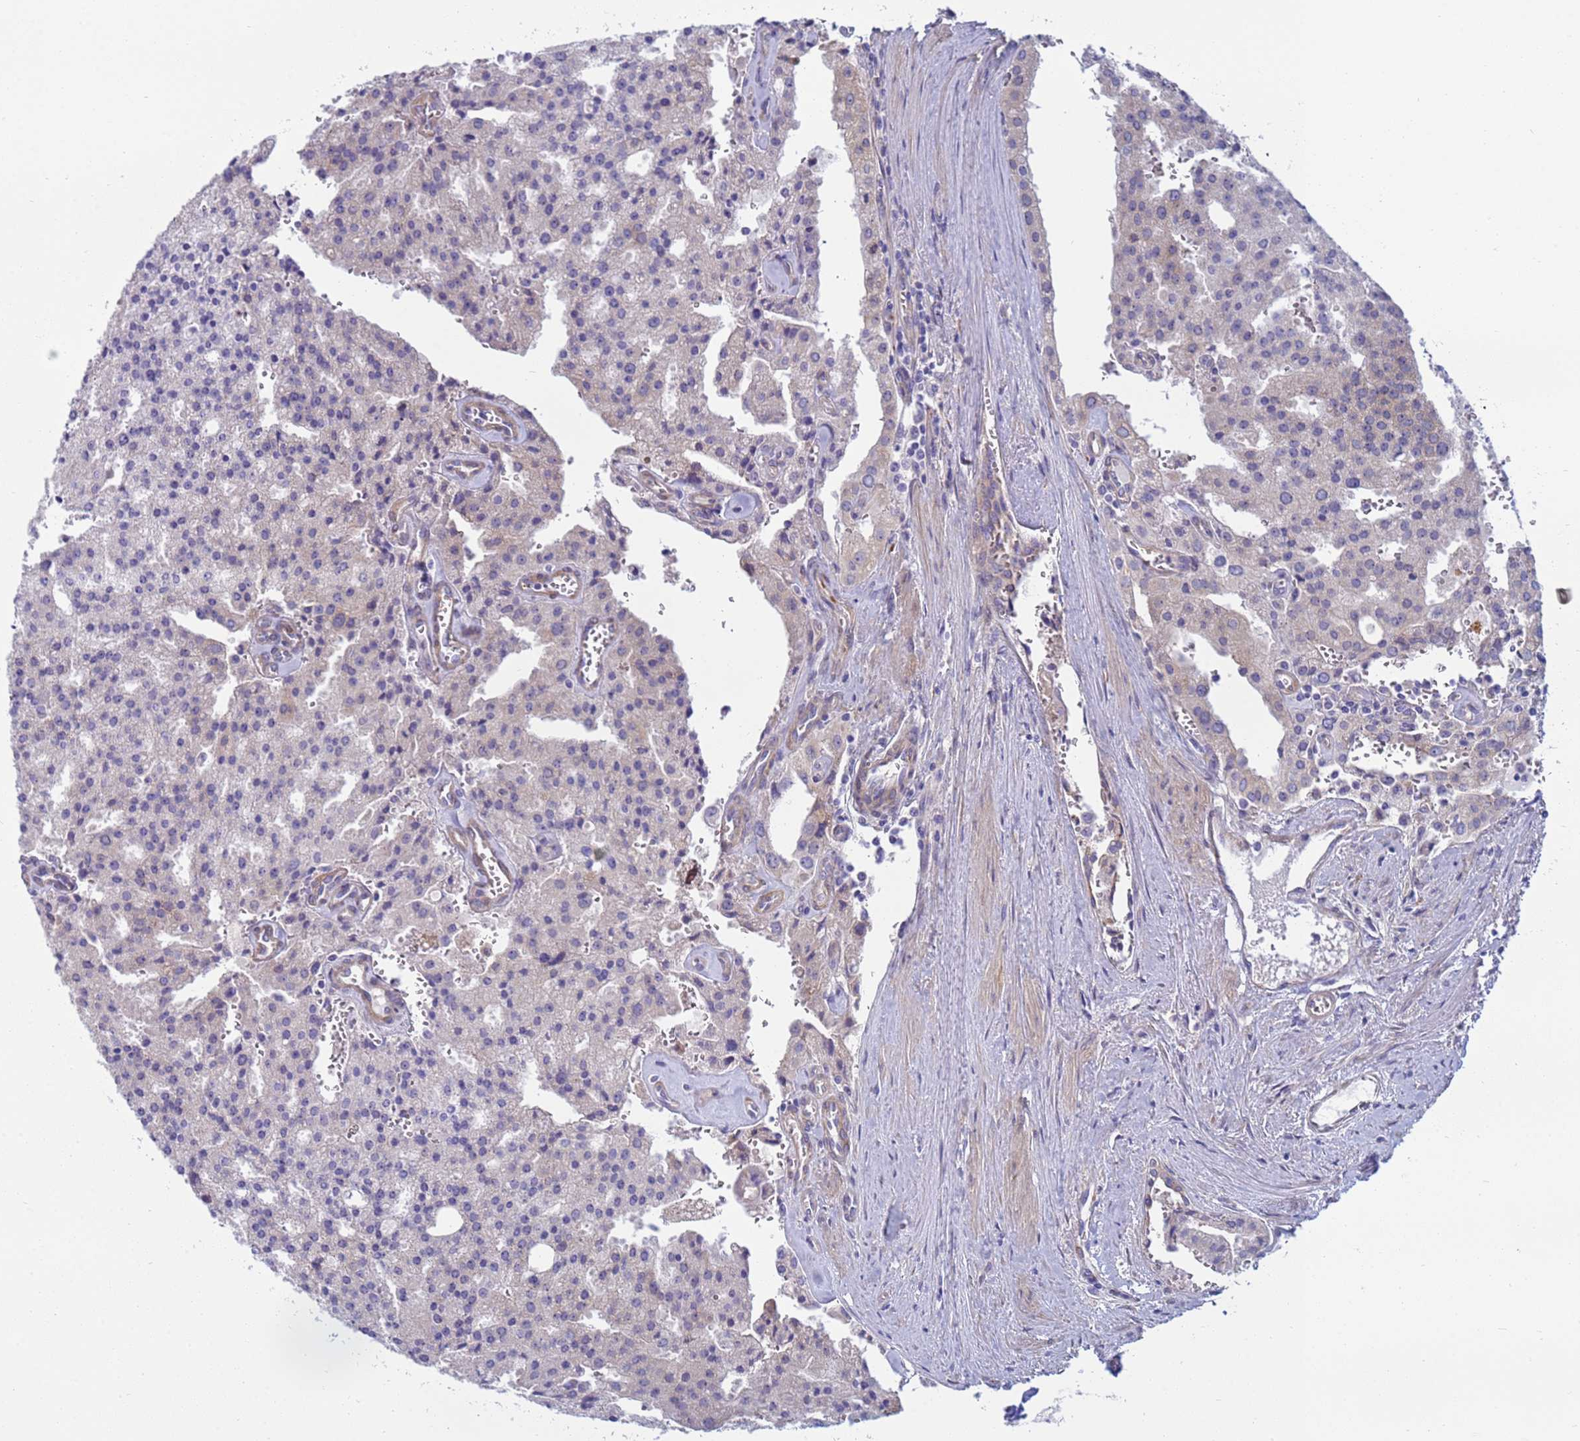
{"staining": {"intensity": "negative", "quantity": "none", "location": "none"}, "tissue": "prostate cancer", "cell_type": "Tumor cells", "image_type": "cancer", "snomed": [{"axis": "morphology", "description": "Adenocarcinoma, High grade"}, {"axis": "topography", "description": "Prostate"}], "caption": "Immunohistochemistry (IHC) of prostate cancer (adenocarcinoma (high-grade)) demonstrates no staining in tumor cells.", "gene": "TRPC6", "patient": {"sex": "male", "age": 68}}